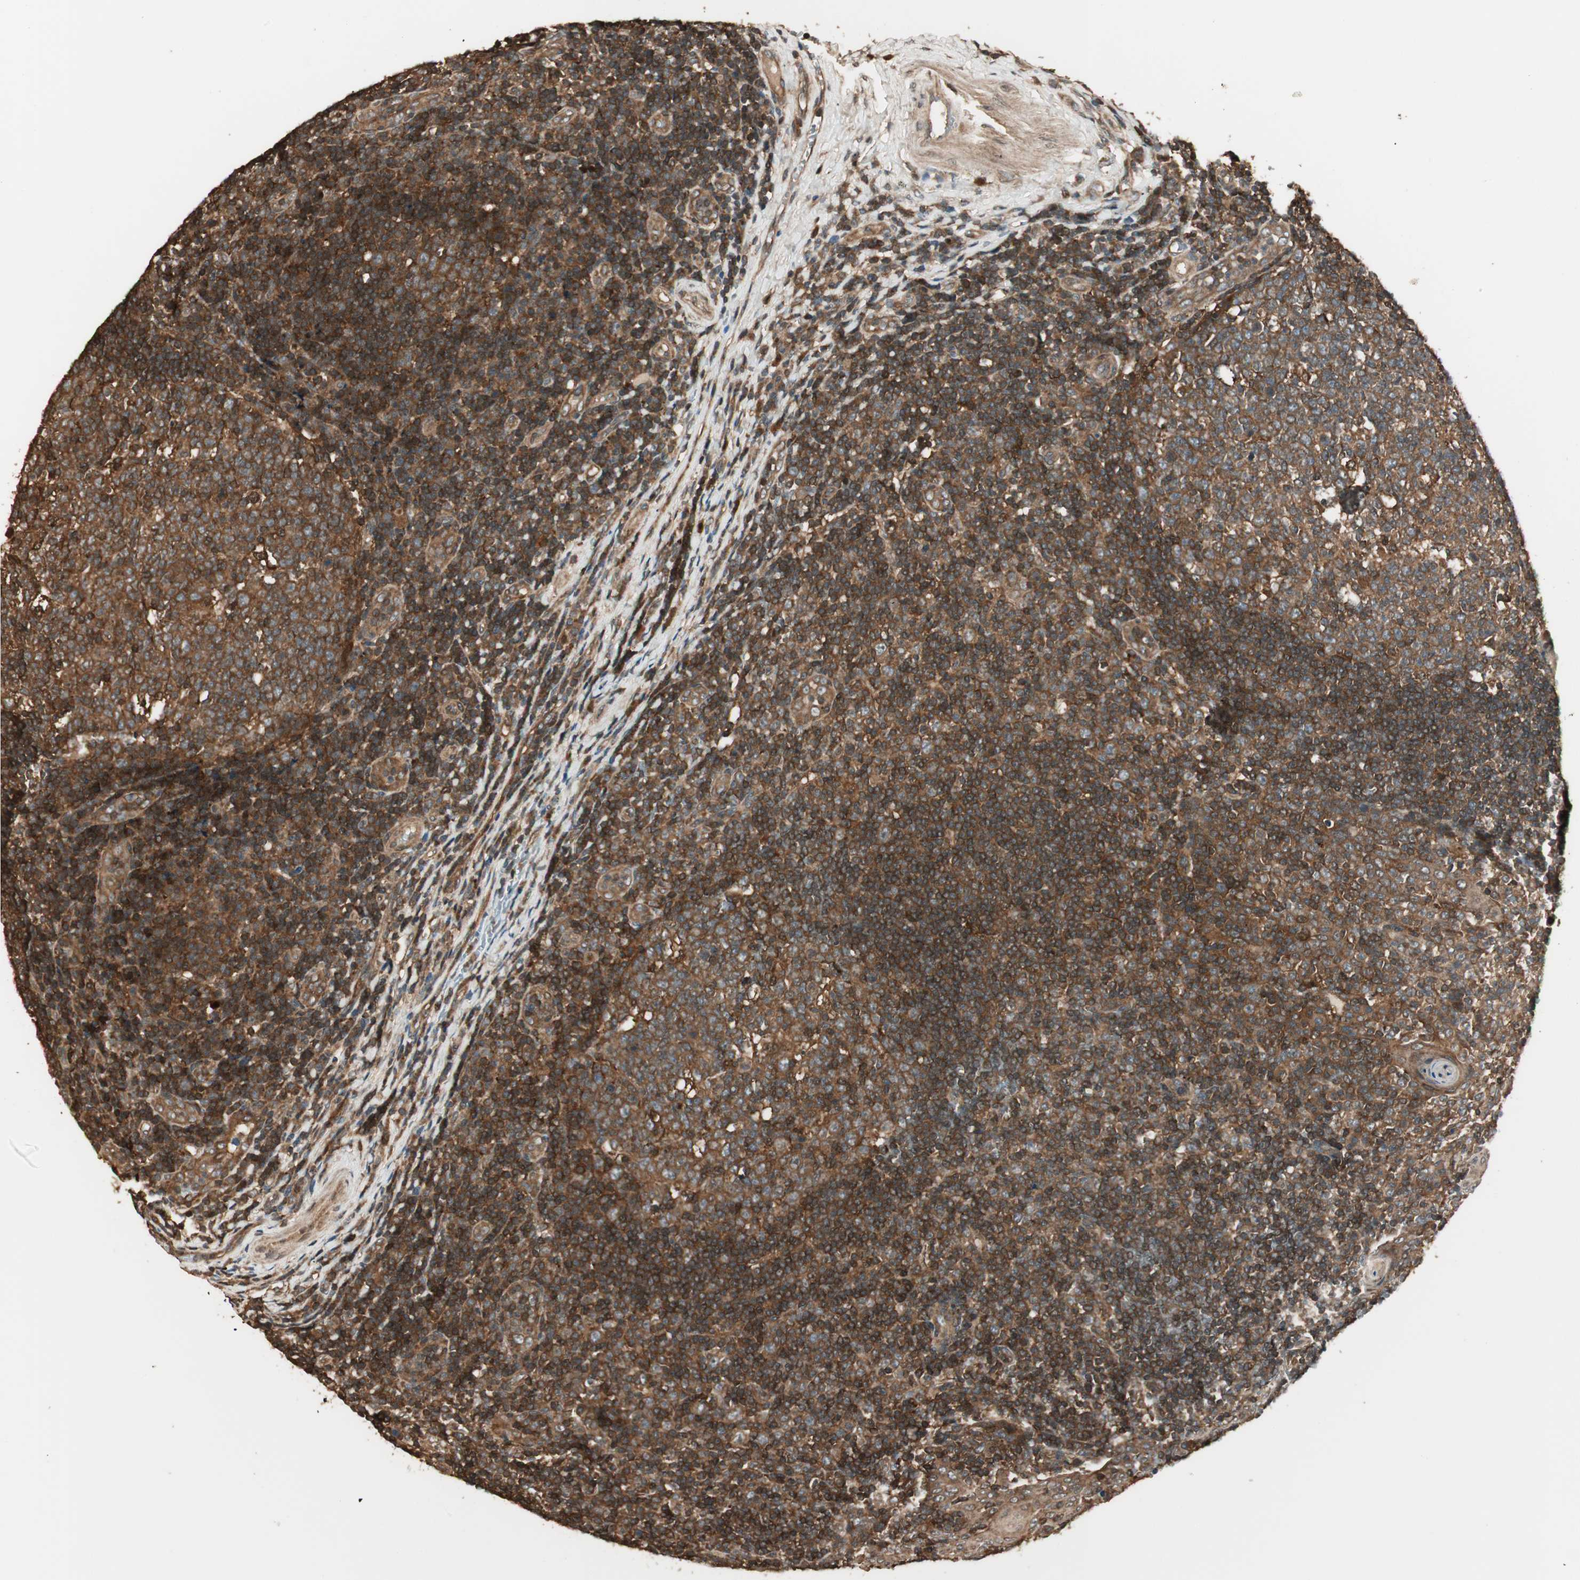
{"staining": {"intensity": "strong", "quantity": ">75%", "location": "cytoplasmic/membranous"}, "tissue": "tonsil", "cell_type": "Germinal center cells", "image_type": "normal", "snomed": [{"axis": "morphology", "description": "Normal tissue, NOS"}, {"axis": "topography", "description": "Tonsil"}], "caption": "Benign tonsil was stained to show a protein in brown. There is high levels of strong cytoplasmic/membranous staining in approximately >75% of germinal center cells. The protein is stained brown, and the nuclei are stained in blue (DAB IHC with brightfield microscopy, high magnification).", "gene": "CNOT4", "patient": {"sex": "female", "age": 40}}